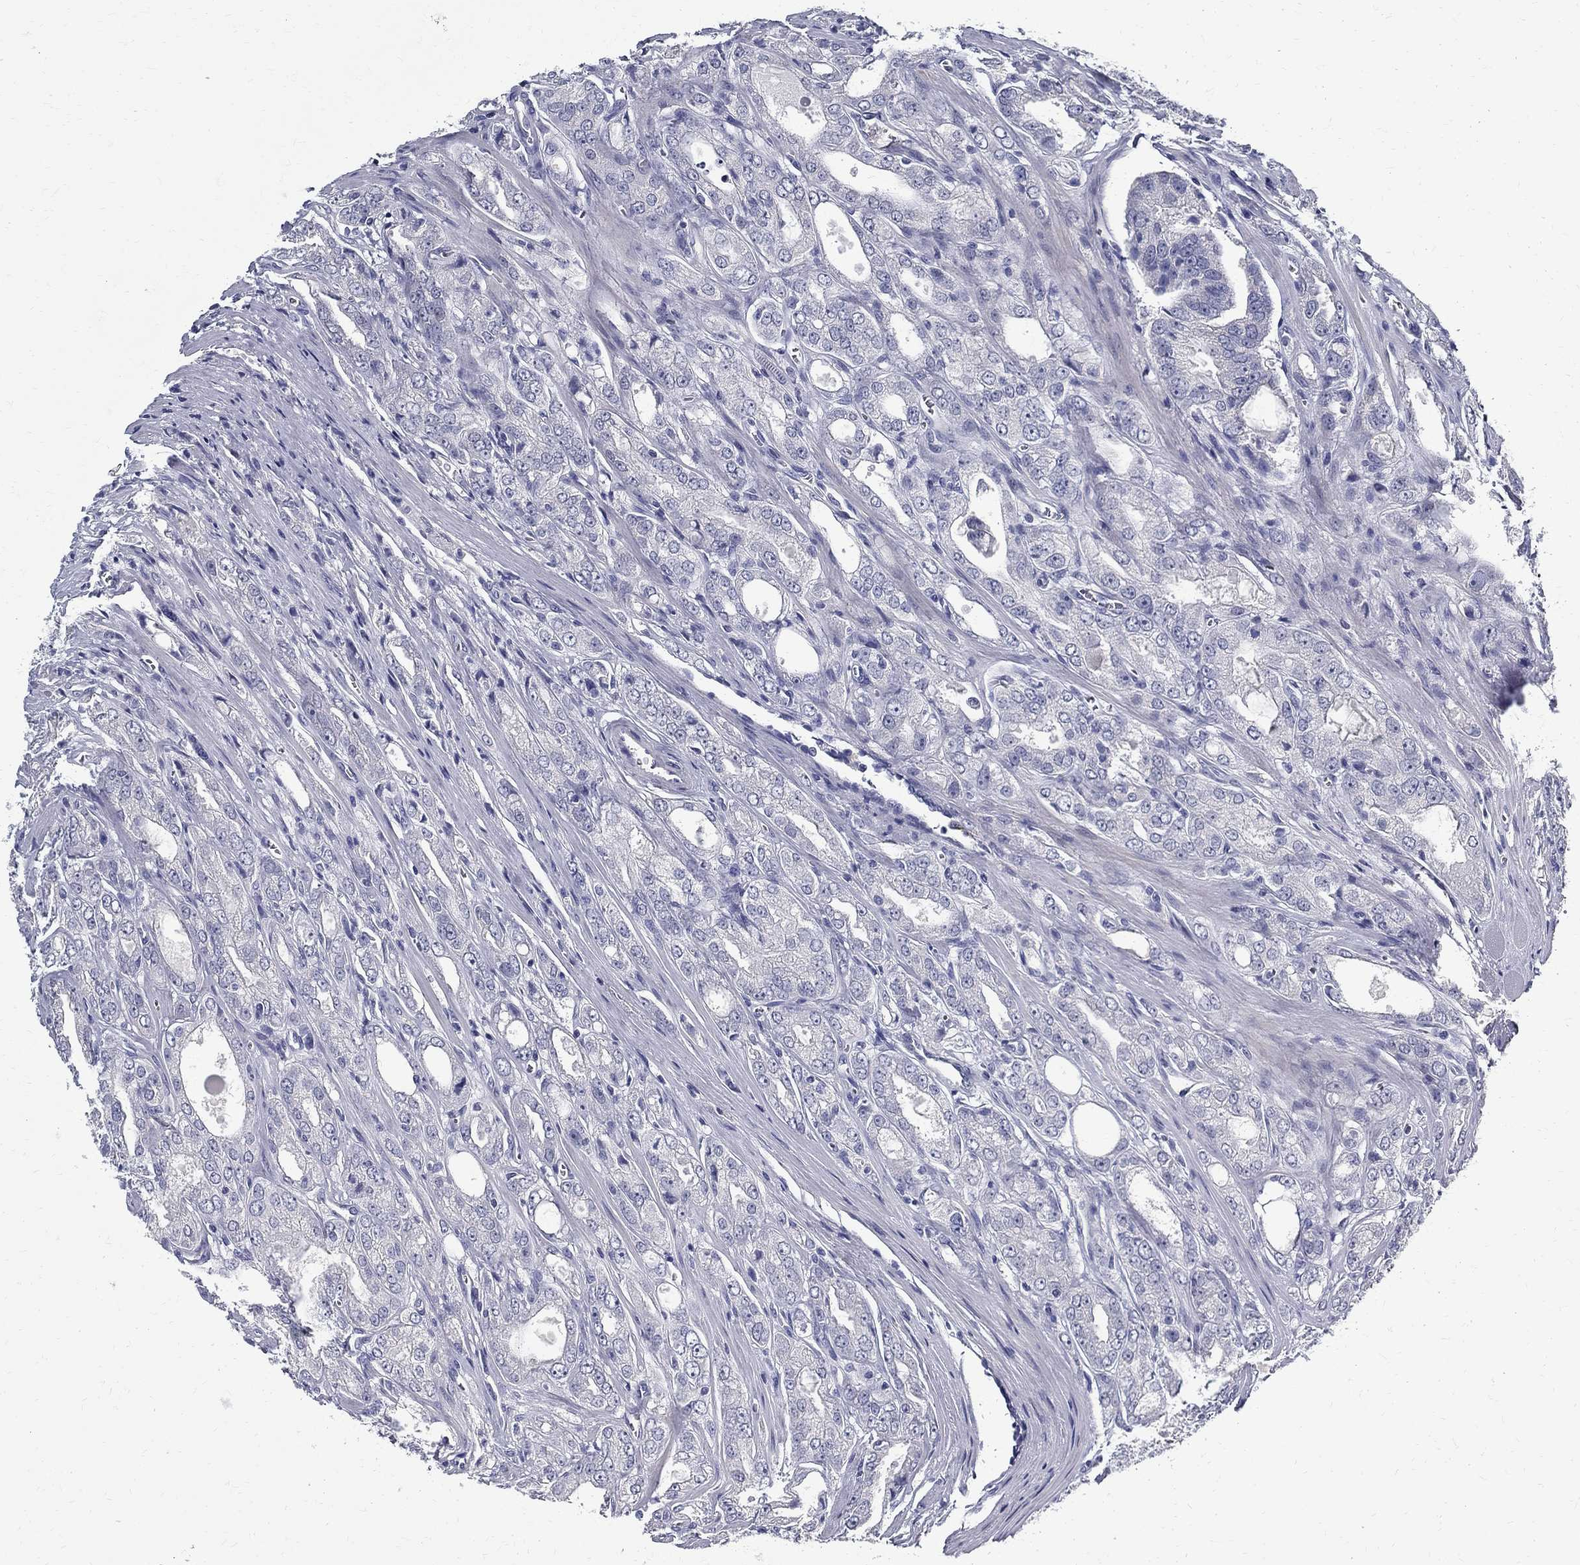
{"staining": {"intensity": "negative", "quantity": "none", "location": "none"}, "tissue": "prostate cancer", "cell_type": "Tumor cells", "image_type": "cancer", "snomed": [{"axis": "morphology", "description": "Adenocarcinoma, NOS"}, {"axis": "morphology", "description": "Adenocarcinoma, High grade"}, {"axis": "topography", "description": "Prostate"}], "caption": "There is no significant staining in tumor cells of prostate cancer. (DAB (3,3'-diaminobenzidine) immunohistochemistry (IHC) visualized using brightfield microscopy, high magnification).", "gene": "TGM4", "patient": {"sex": "male", "age": 70}}